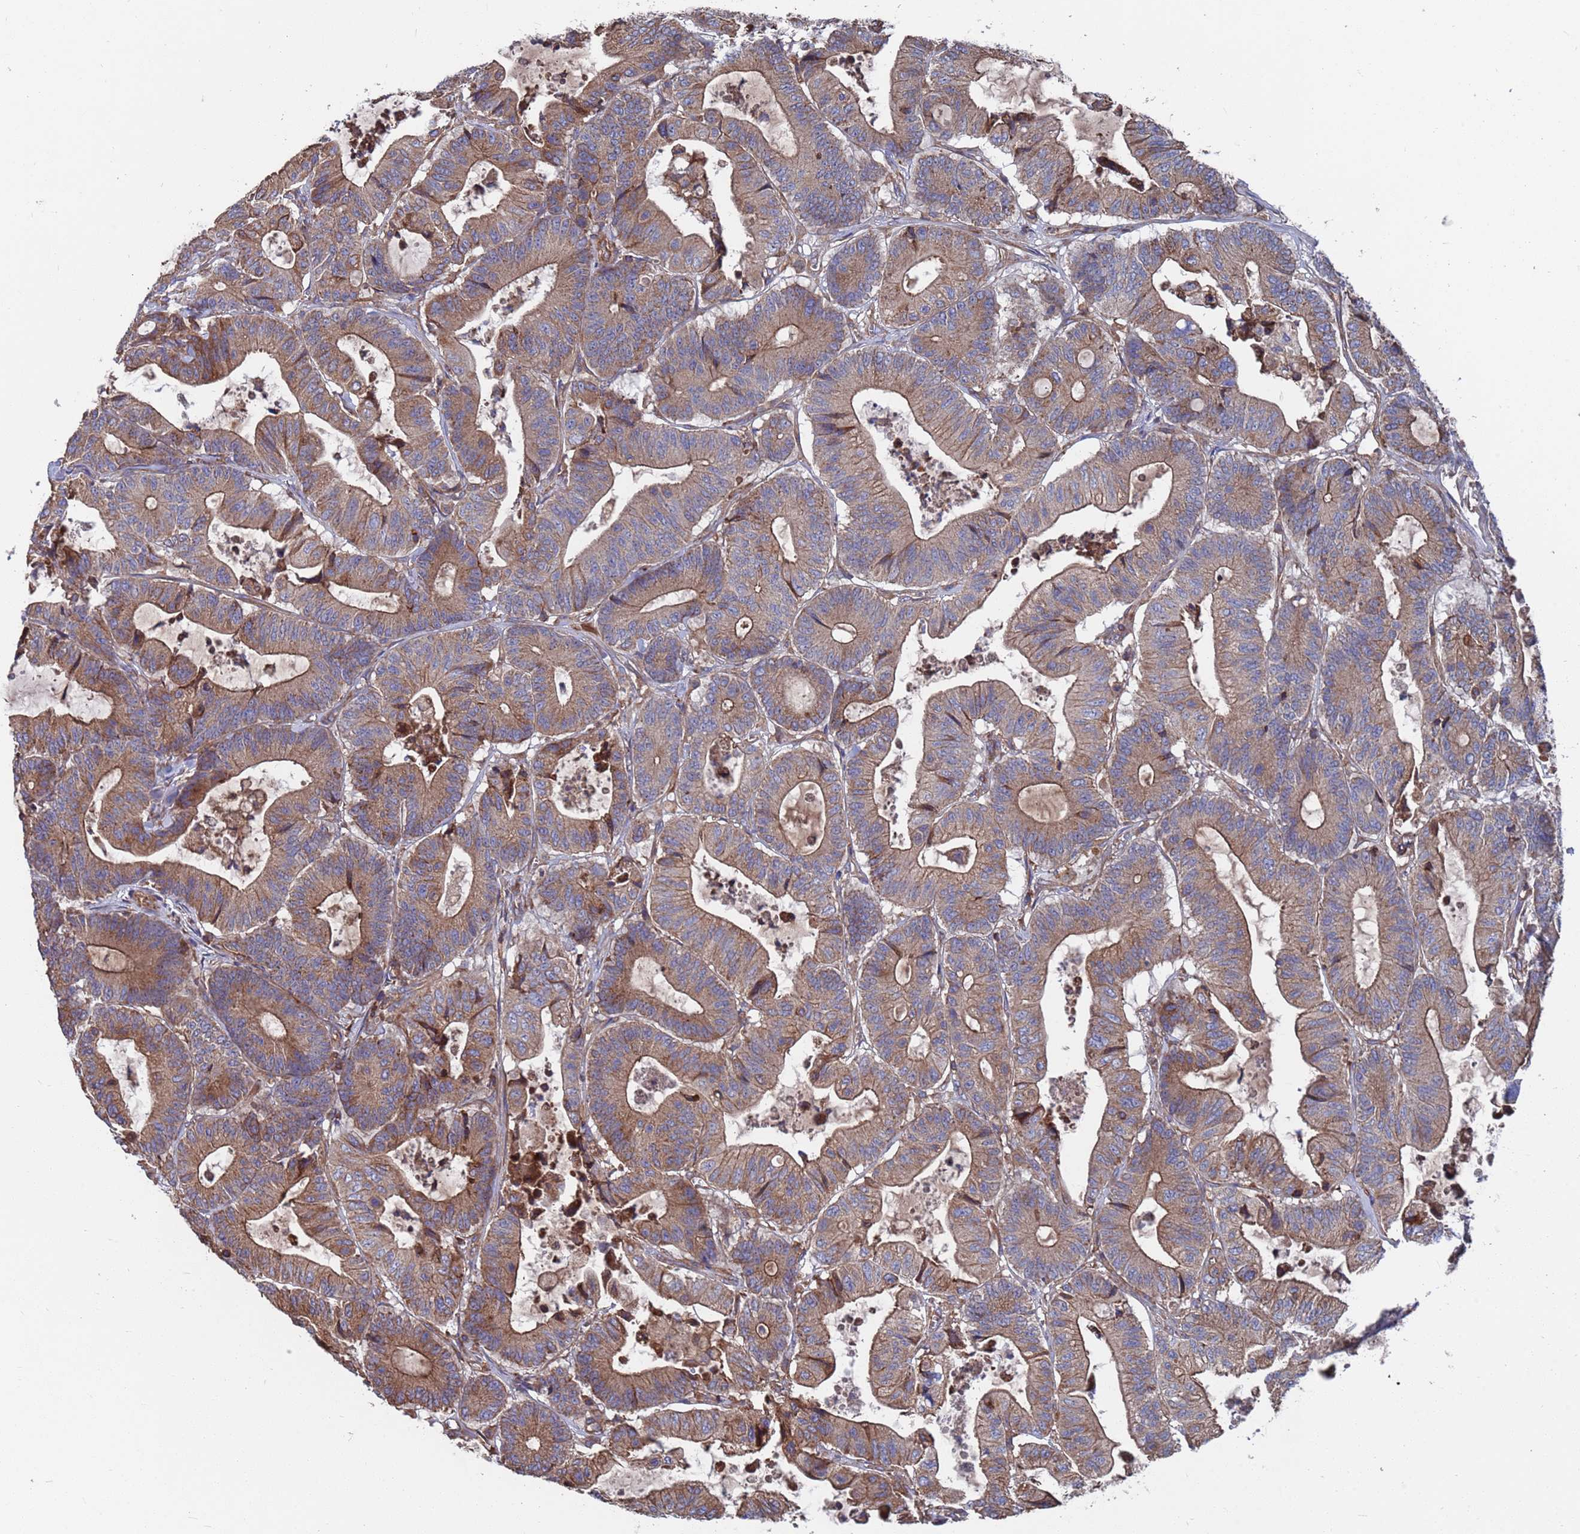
{"staining": {"intensity": "moderate", "quantity": ">75%", "location": "cytoplasmic/membranous"}, "tissue": "colorectal cancer", "cell_type": "Tumor cells", "image_type": "cancer", "snomed": [{"axis": "morphology", "description": "Adenocarcinoma, NOS"}, {"axis": "topography", "description": "Colon"}], "caption": "This is an image of immunohistochemistry (IHC) staining of colorectal adenocarcinoma, which shows moderate positivity in the cytoplasmic/membranous of tumor cells.", "gene": "PYCR1", "patient": {"sex": "female", "age": 84}}